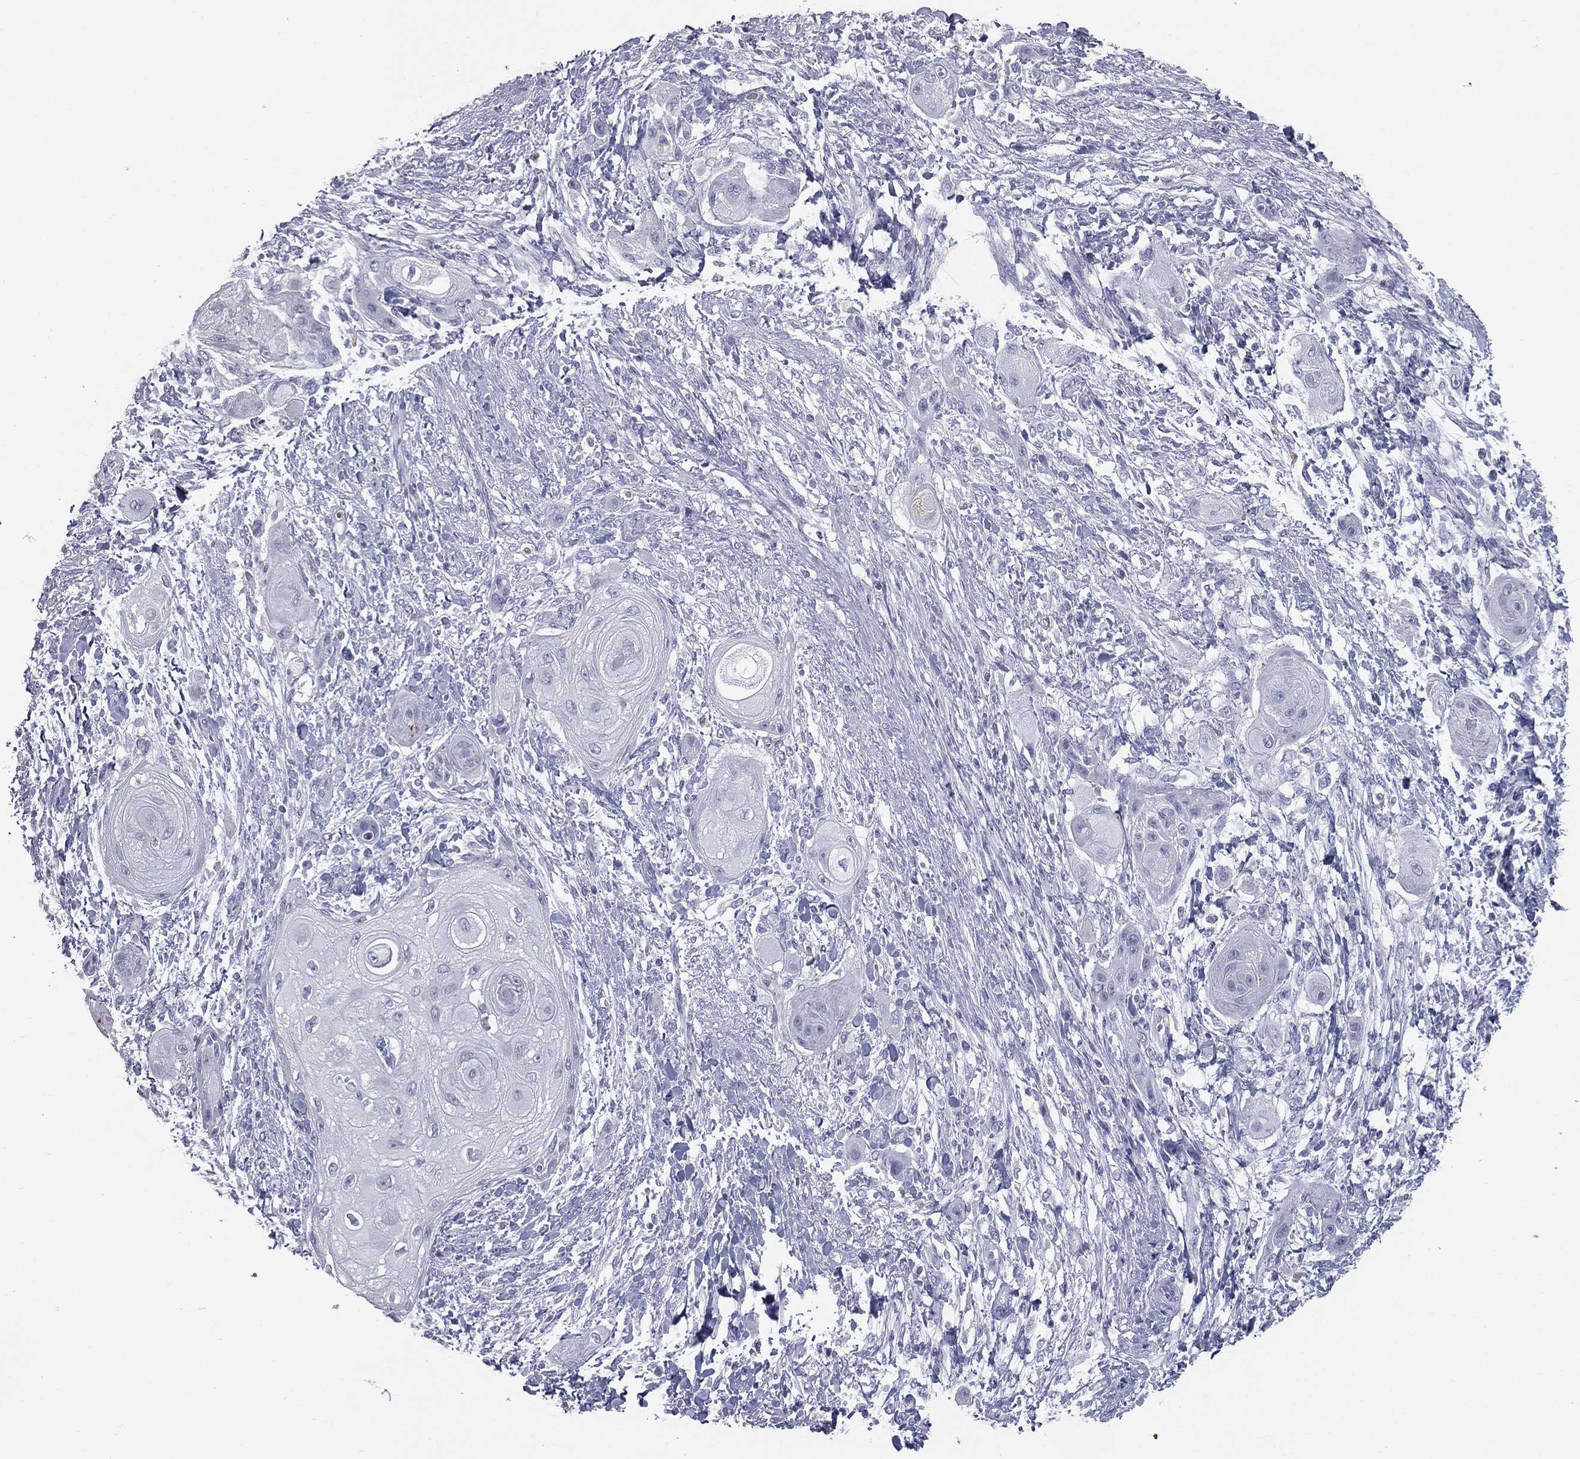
{"staining": {"intensity": "negative", "quantity": "none", "location": "none"}, "tissue": "skin cancer", "cell_type": "Tumor cells", "image_type": "cancer", "snomed": [{"axis": "morphology", "description": "Squamous cell carcinoma, NOS"}, {"axis": "topography", "description": "Skin"}], "caption": "High magnification brightfield microscopy of skin cancer stained with DAB (brown) and counterstained with hematoxylin (blue): tumor cells show no significant staining.", "gene": "ESX1", "patient": {"sex": "male", "age": 62}}